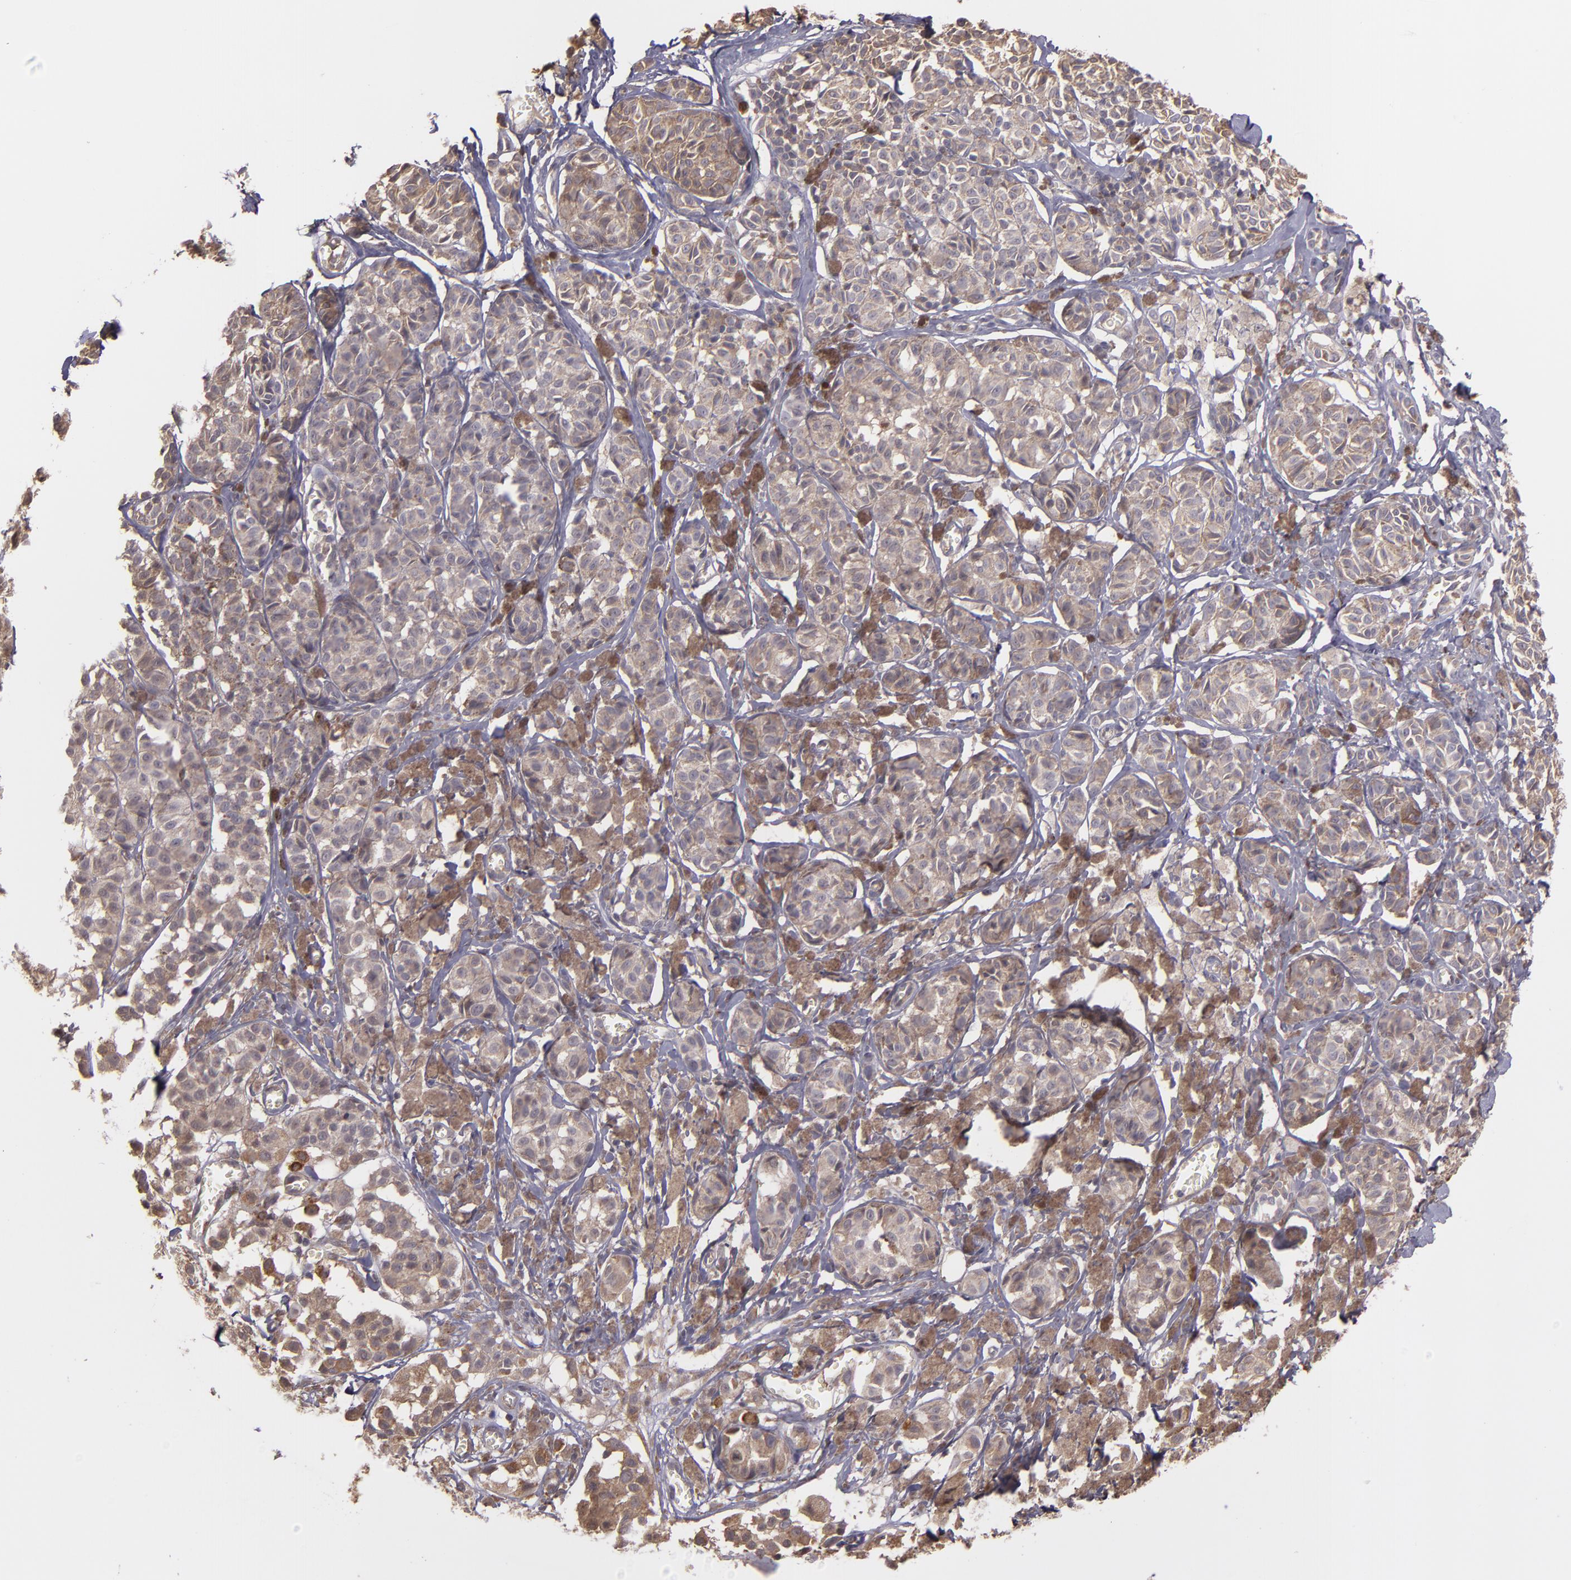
{"staining": {"intensity": "moderate", "quantity": ">75%", "location": "cytoplasmic/membranous"}, "tissue": "melanoma", "cell_type": "Tumor cells", "image_type": "cancer", "snomed": [{"axis": "morphology", "description": "Malignant melanoma, NOS"}, {"axis": "topography", "description": "Skin"}], "caption": "Immunohistochemistry (IHC) (DAB (3,3'-diaminobenzidine)) staining of human malignant melanoma exhibits moderate cytoplasmic/membranous protein positivity in about >75% of tumor cells.", "gene": "ECE1", "patient": {"sex": "male", "age": 76}}